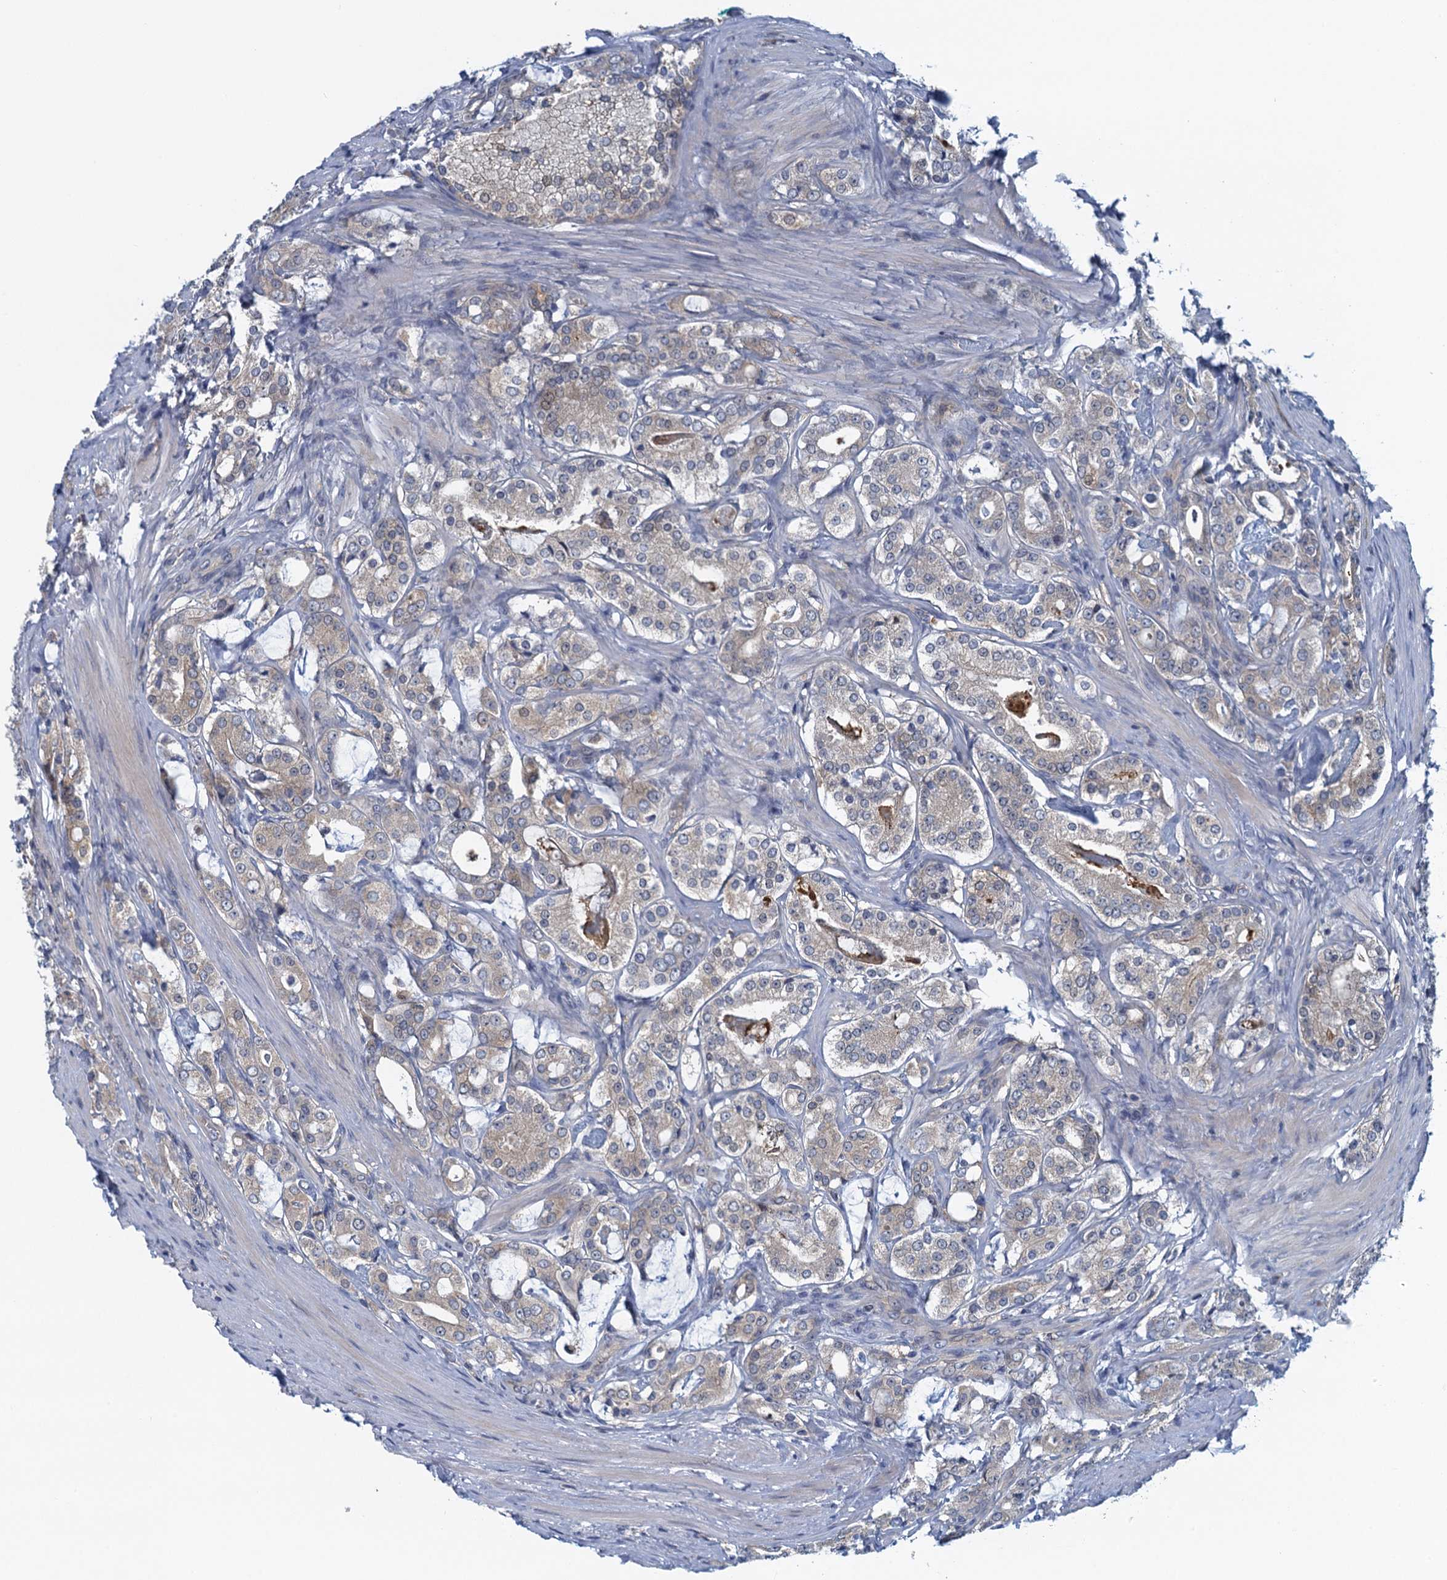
{"staining": {"intensity": "weak", "quantity": "<25%", "location": "cytoplasmic/membranous"}, "tissue": "prostate cancer", "cell_type": "Tumor cells", "image_type": "cancer", "snomed": [{"axis": "morphology", "description": "Adenocarcinoma, High grade"}, {"axis": "topography", "description": "Prostate"}], "caption": "Human prostate high-grade adenocarcinoma stained for a protein using IHC exhibits no expression in tumor cells.", "gene": "NCKAP1L", "patient": {"sex": "male", "age": 63}}